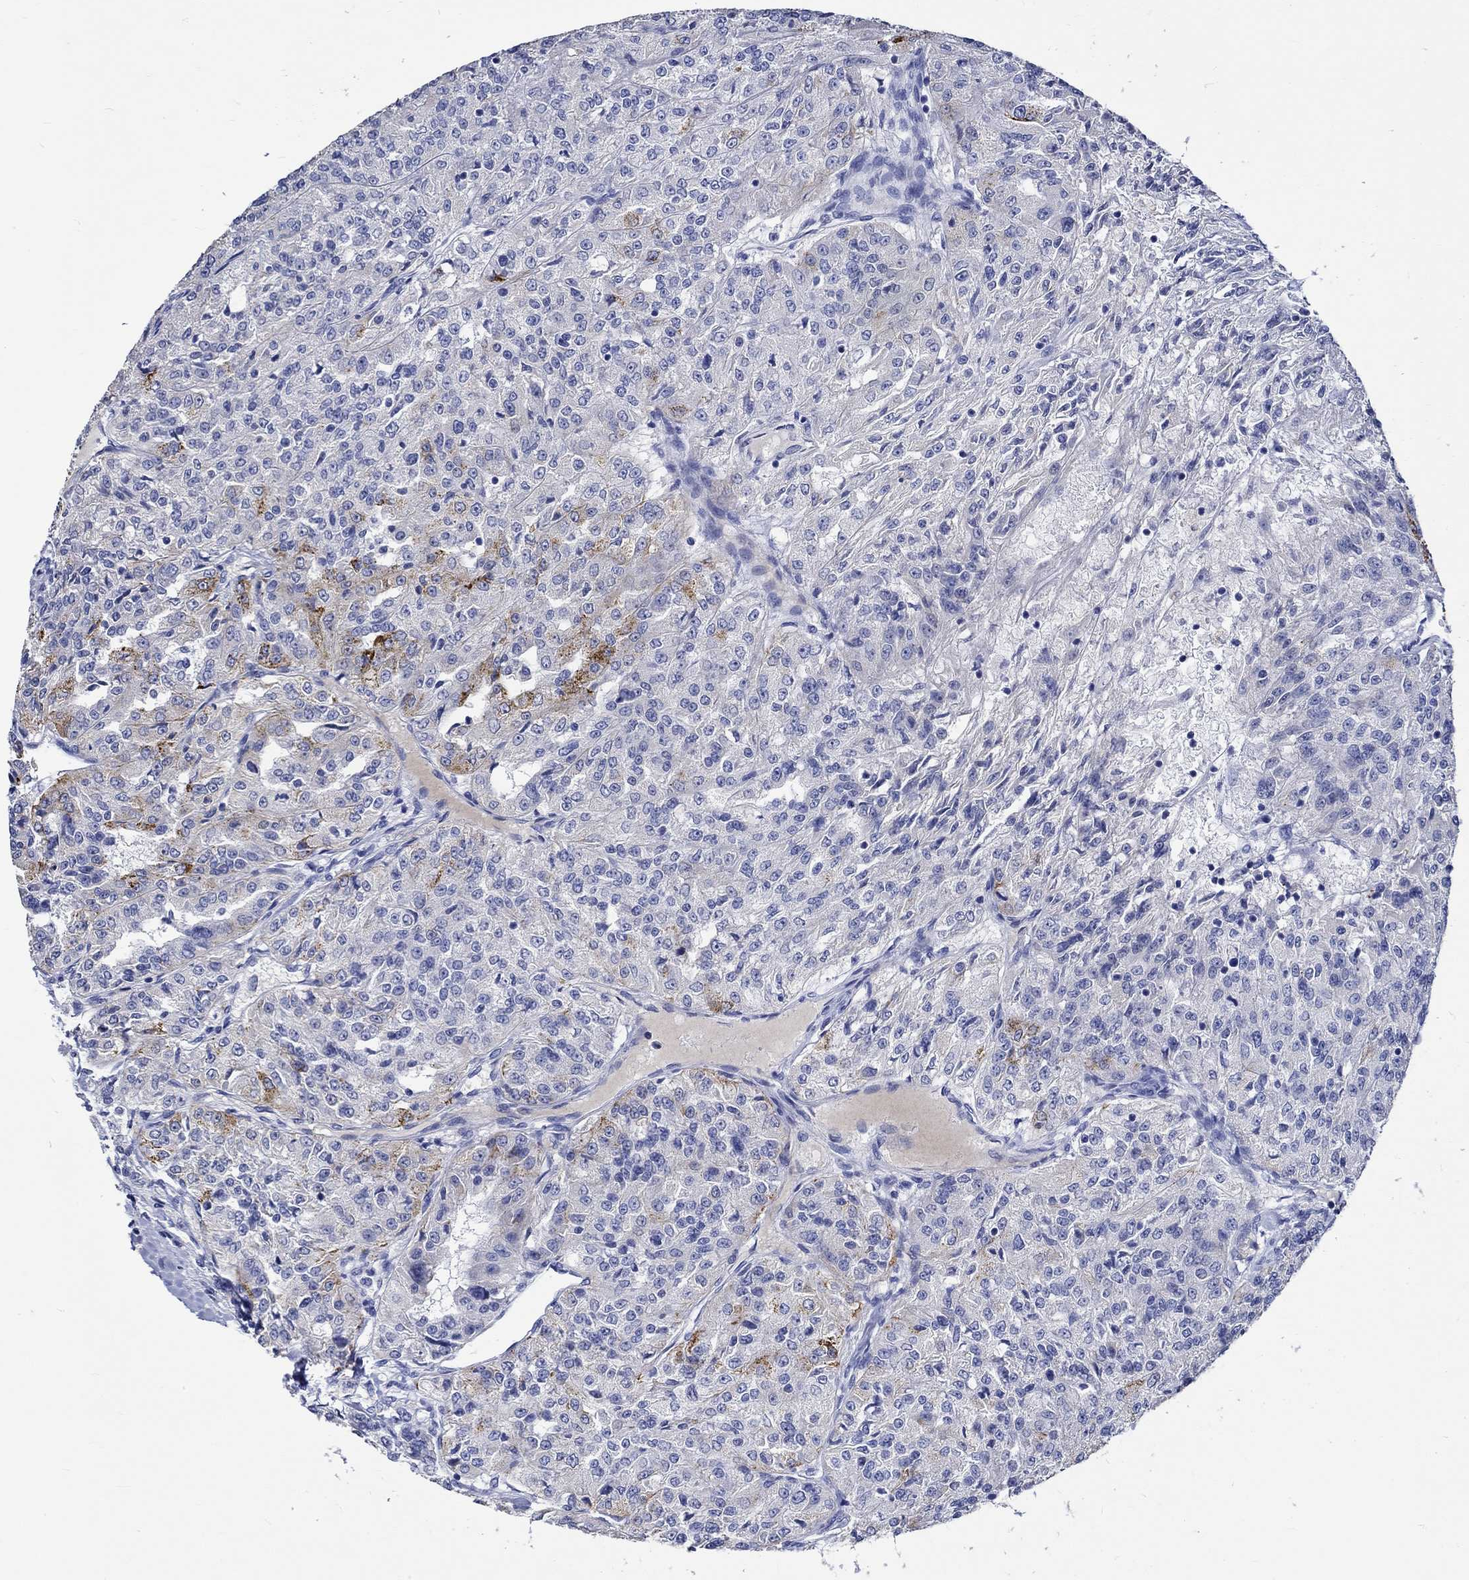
{"staining": {"intensity": "negative", "quantity": "none", "location": "none"}, "tissue": "renal cancer", "cell_type": "Tumor cells", "image_type": "cancer", "snomed": [{"axis": "morphology", "description": "Adenocarcinoma, NOS"}, {"axis": "topography", "description": "Kidney"}], "caption": "Photomicrograph shows no significant protein staining in tumor cells of adenocarcinoma (renal).", "gene": "KLHL35", "patient": {"sex": "female", "age": 63}}